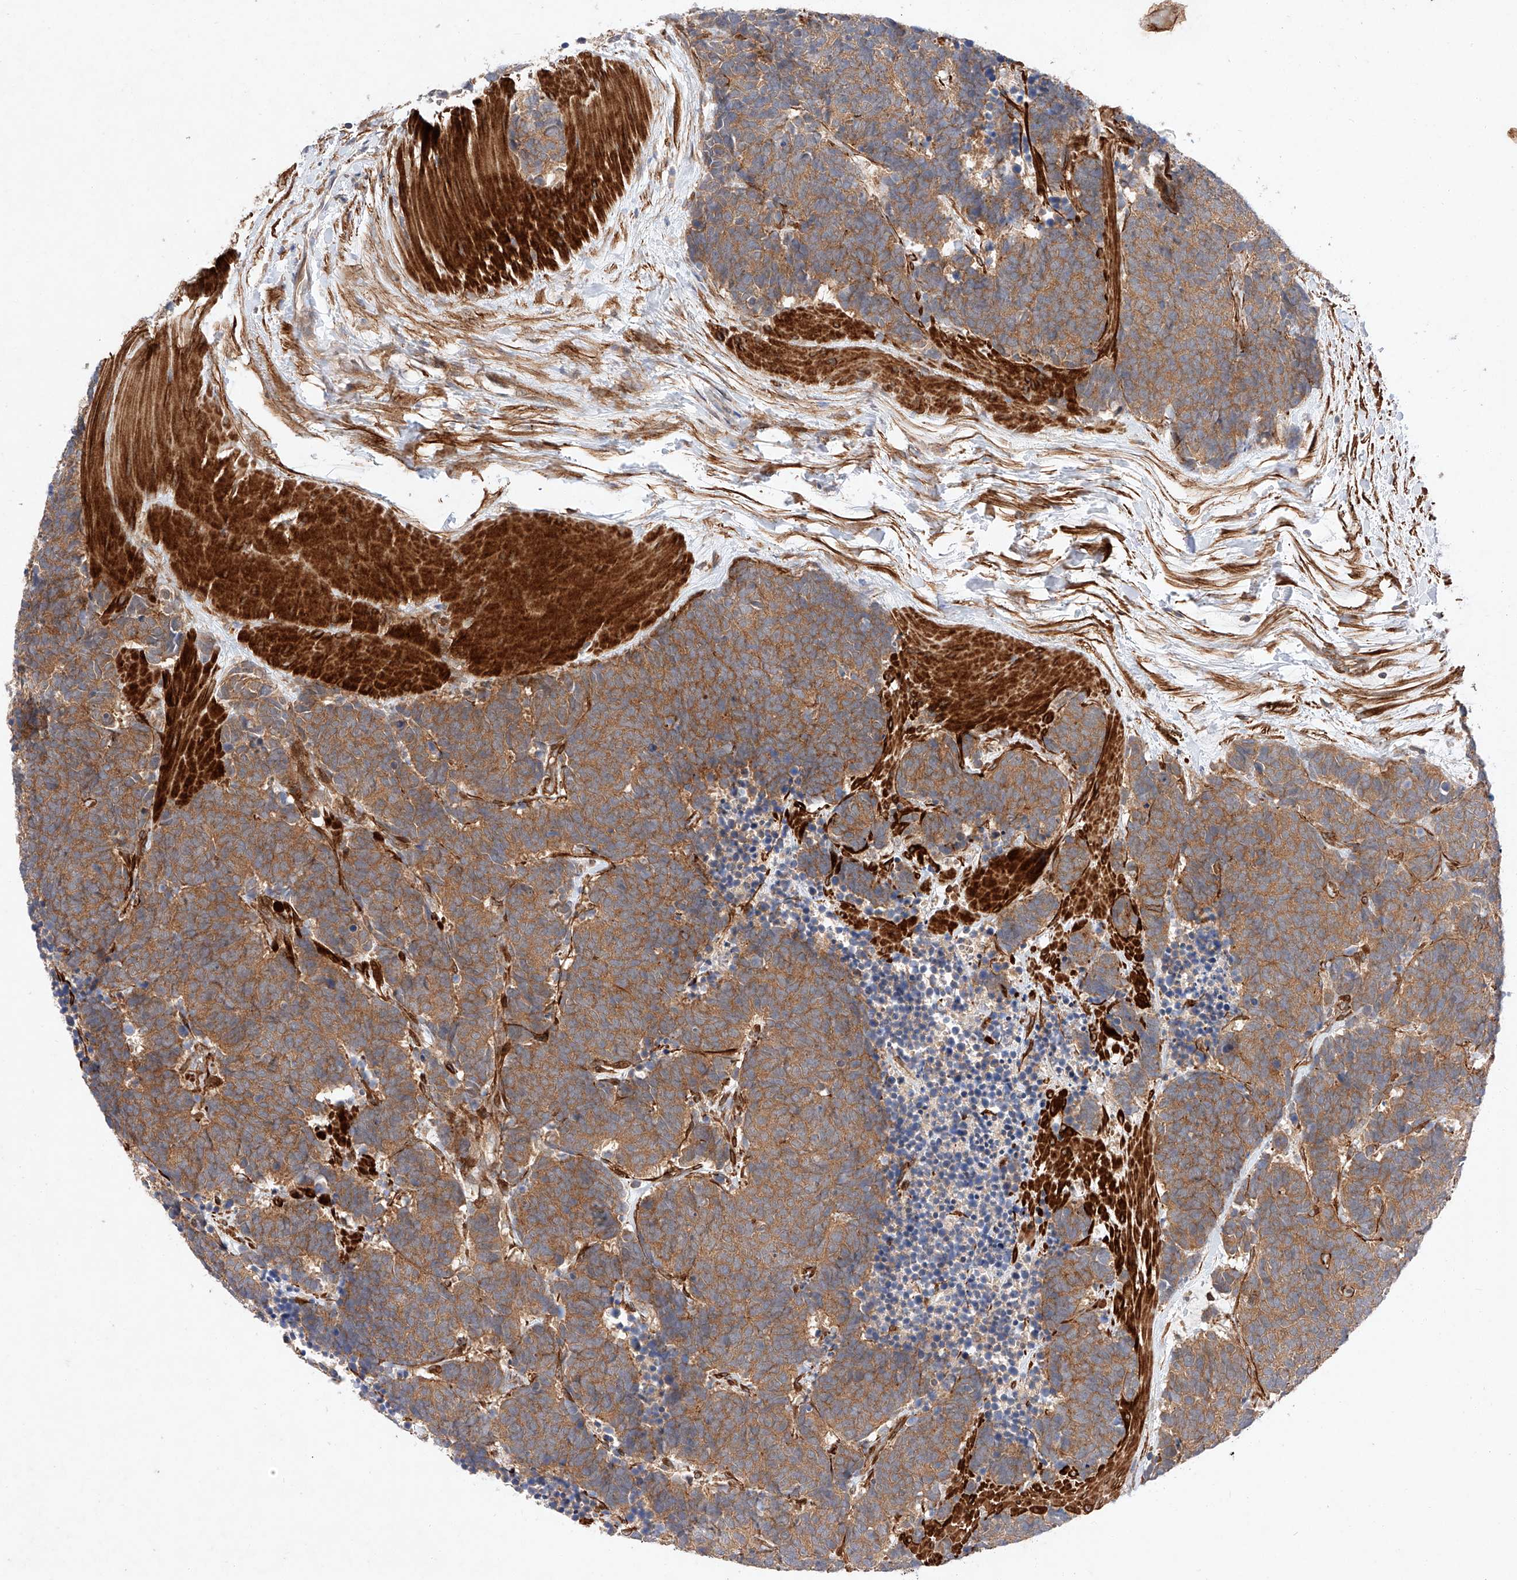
{"staining": {"intensity": "moderate", "quantity": ">75%", "location": "cytoplasmic/membranous"}, "tissue": "carcinoid", "cell_type": "Tumor cells", "image_type": "cancer", "snomed": [{"axis": "morphology", "description": "Carcinoma, NOS"}, {"axis": "morphology", "description": "Carcinoid, malignant, NOS"}, {"axis": "topography", "description": "Urinary bladder"}], "caption": "High-power microscopy captured an IHC histopathology image of carcinoid, revealing moderate cytoplasmic/membranous staining in about >75% of tumor cells. The protein is shown in brown color, while the nuclei are stained blue.", "gene": "RAB23", "patient": {"sex": "male", "age": 57}}